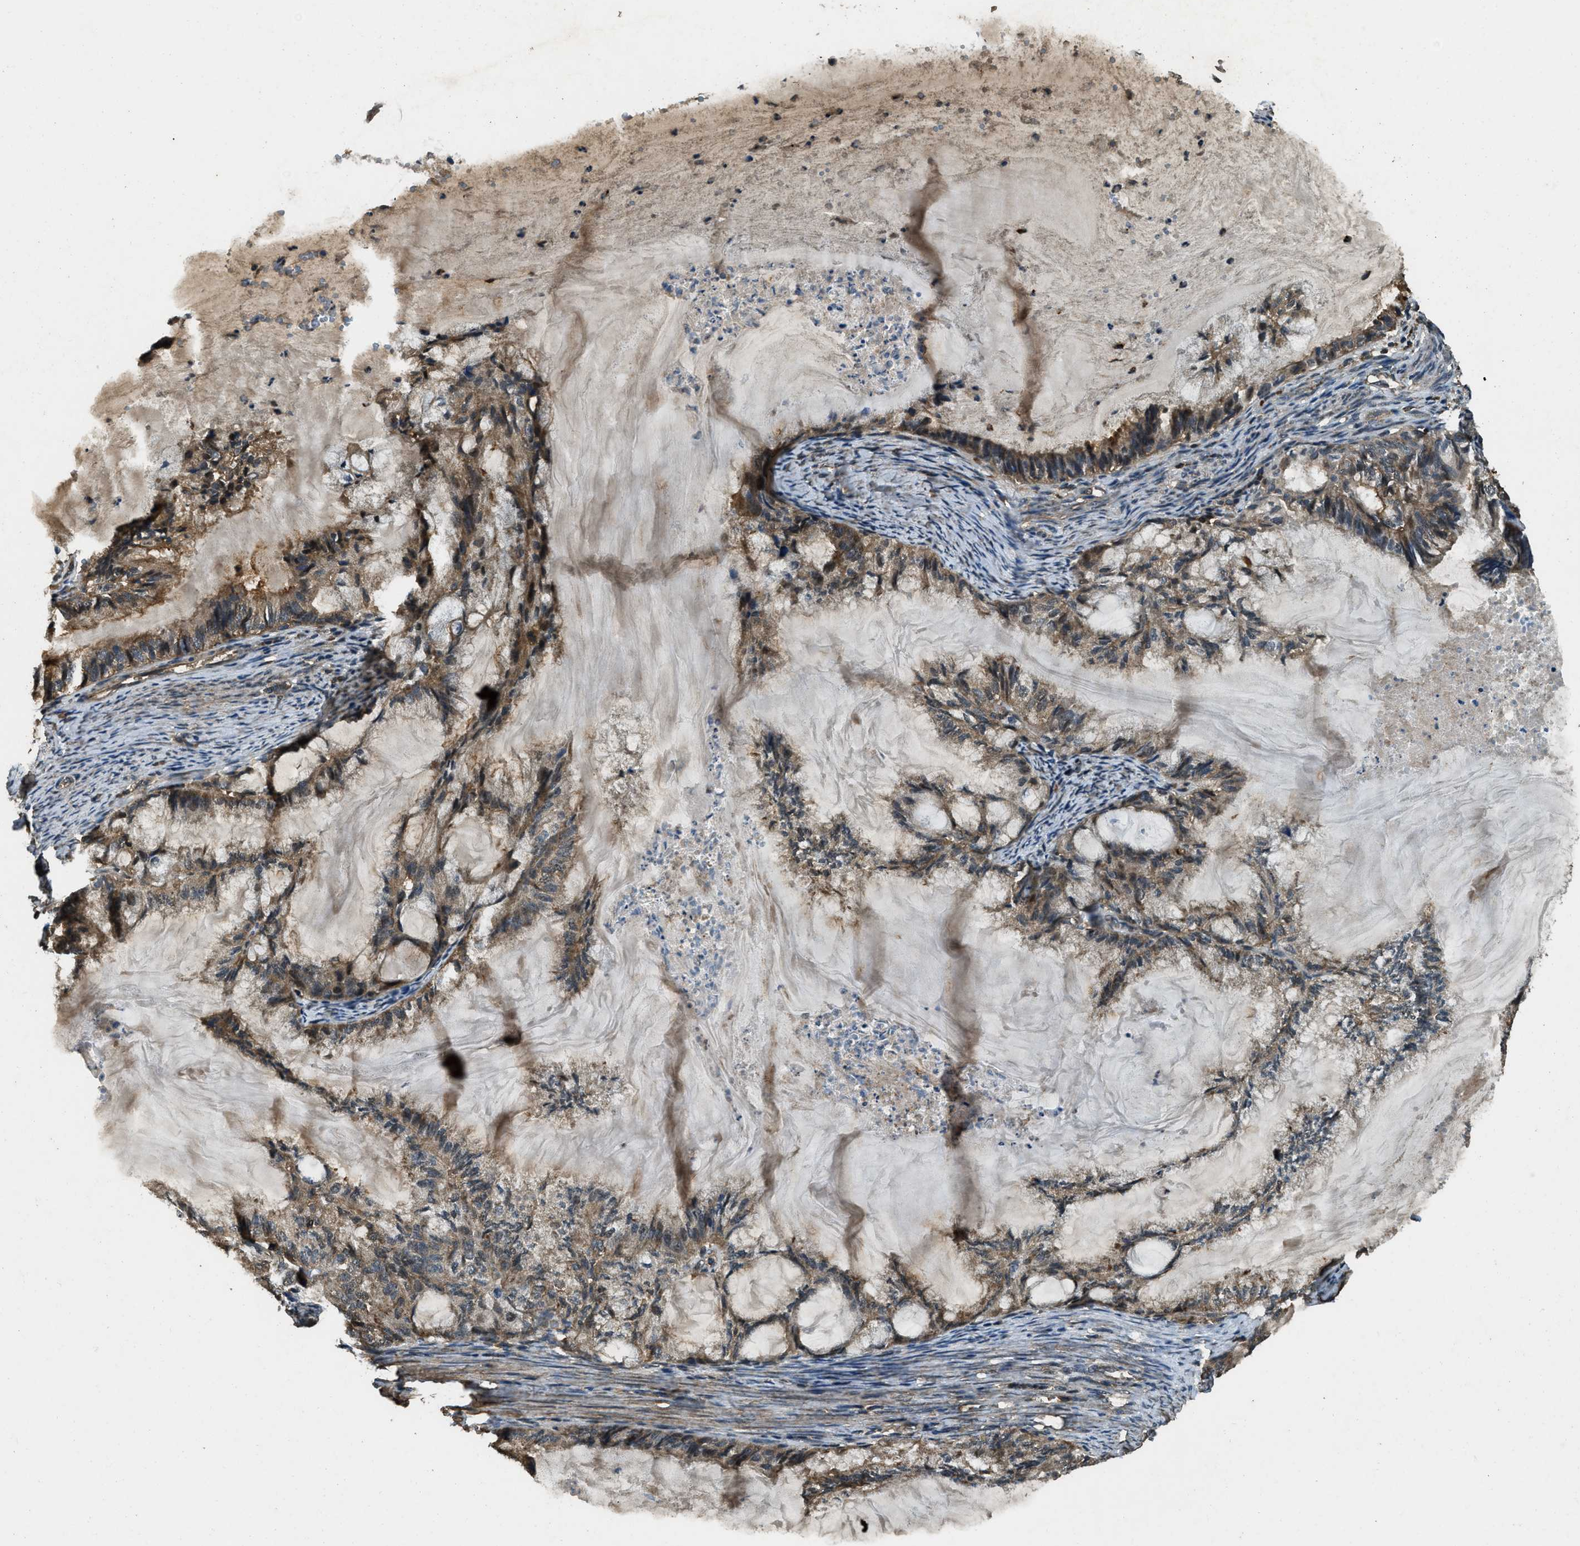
{"staining": {"intensity": "moderate", "quantity": ">75%", "location": "cytoplasmic/membranous"}, "tissue": "endometrial cancer", "cell_type": "Tumor cells", "image_type": "cancer", "snomed": [{"axis": "morphology", "description": "Adenocarcinoma, NOS"}, {"axis": "topography", "description": "Endometrium"}], "caption": "IHC histopathology image of adenocarcinoma (endometrial) stained for a protein (brown), which reveals medium levels of moderate cytoplasmic/membranous expression in approximately >75% of tumor cells.", "gene": "ATP8B1", "patient": {"sex": "female", "age": 86}}